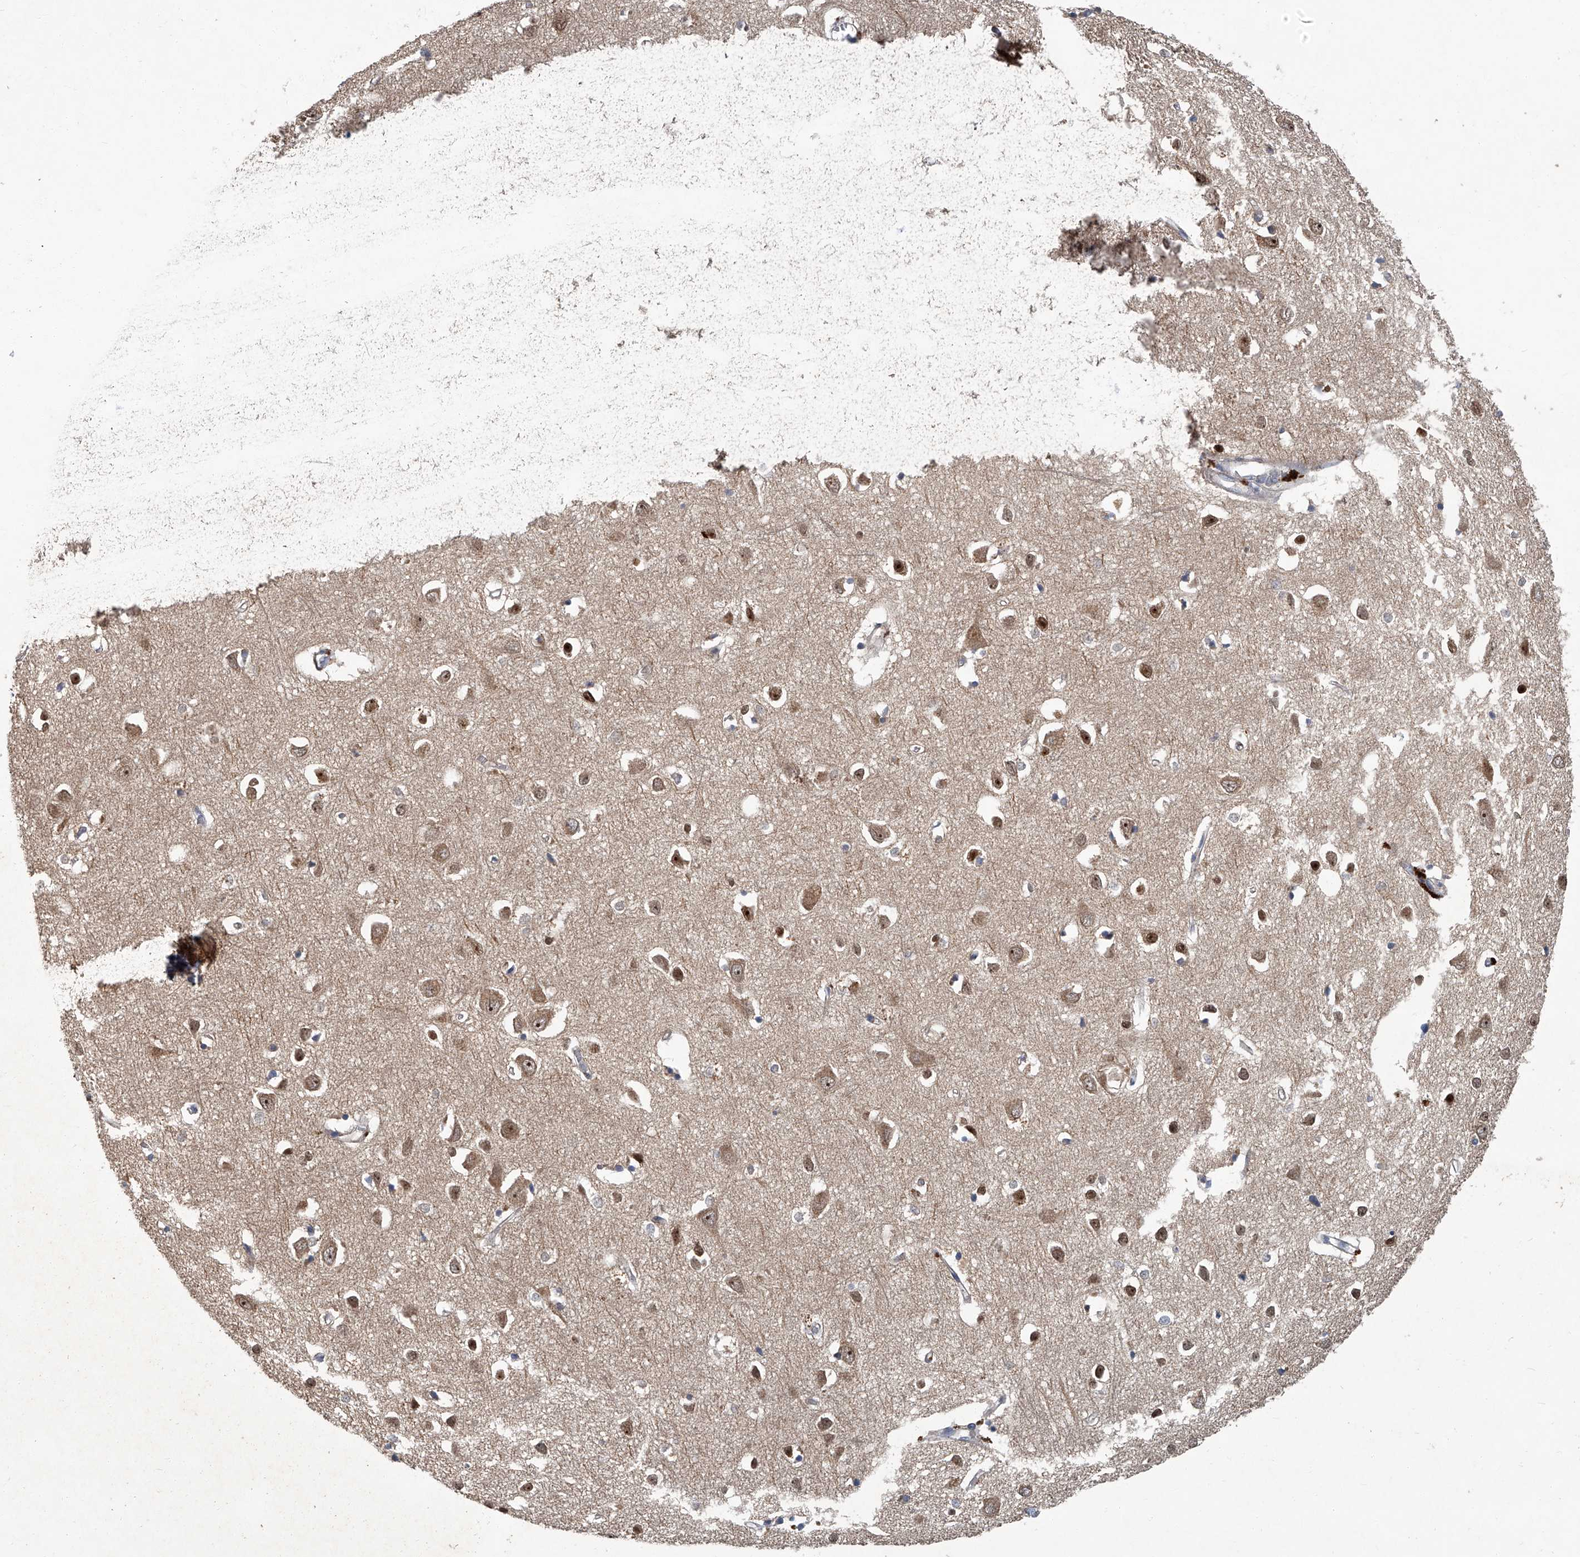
{"staining": {"intensity": "negative", "quantity": "none", "location": "none"}, "tissue": "cerebral cortex", "cell_type": "Endothelial cells", "image_type": "normal", "snomed": [{"axis": "morphology", "description": "Normal tissue, NOS"}, {"axis": "topography", "description": "Cerebral cortex"}], "caption": "The micrograph displays no staining of endothelial cells in normal cerebral cortex. Brightfield microscopy of immunohistochemistry stained with DAB (3,3'-diaminobenzidine) (brown) and hematoxylin (blue), captured at high magnification.", "gene": "ANKRD34A", "patient": {"sex": "female", "age": 64}}